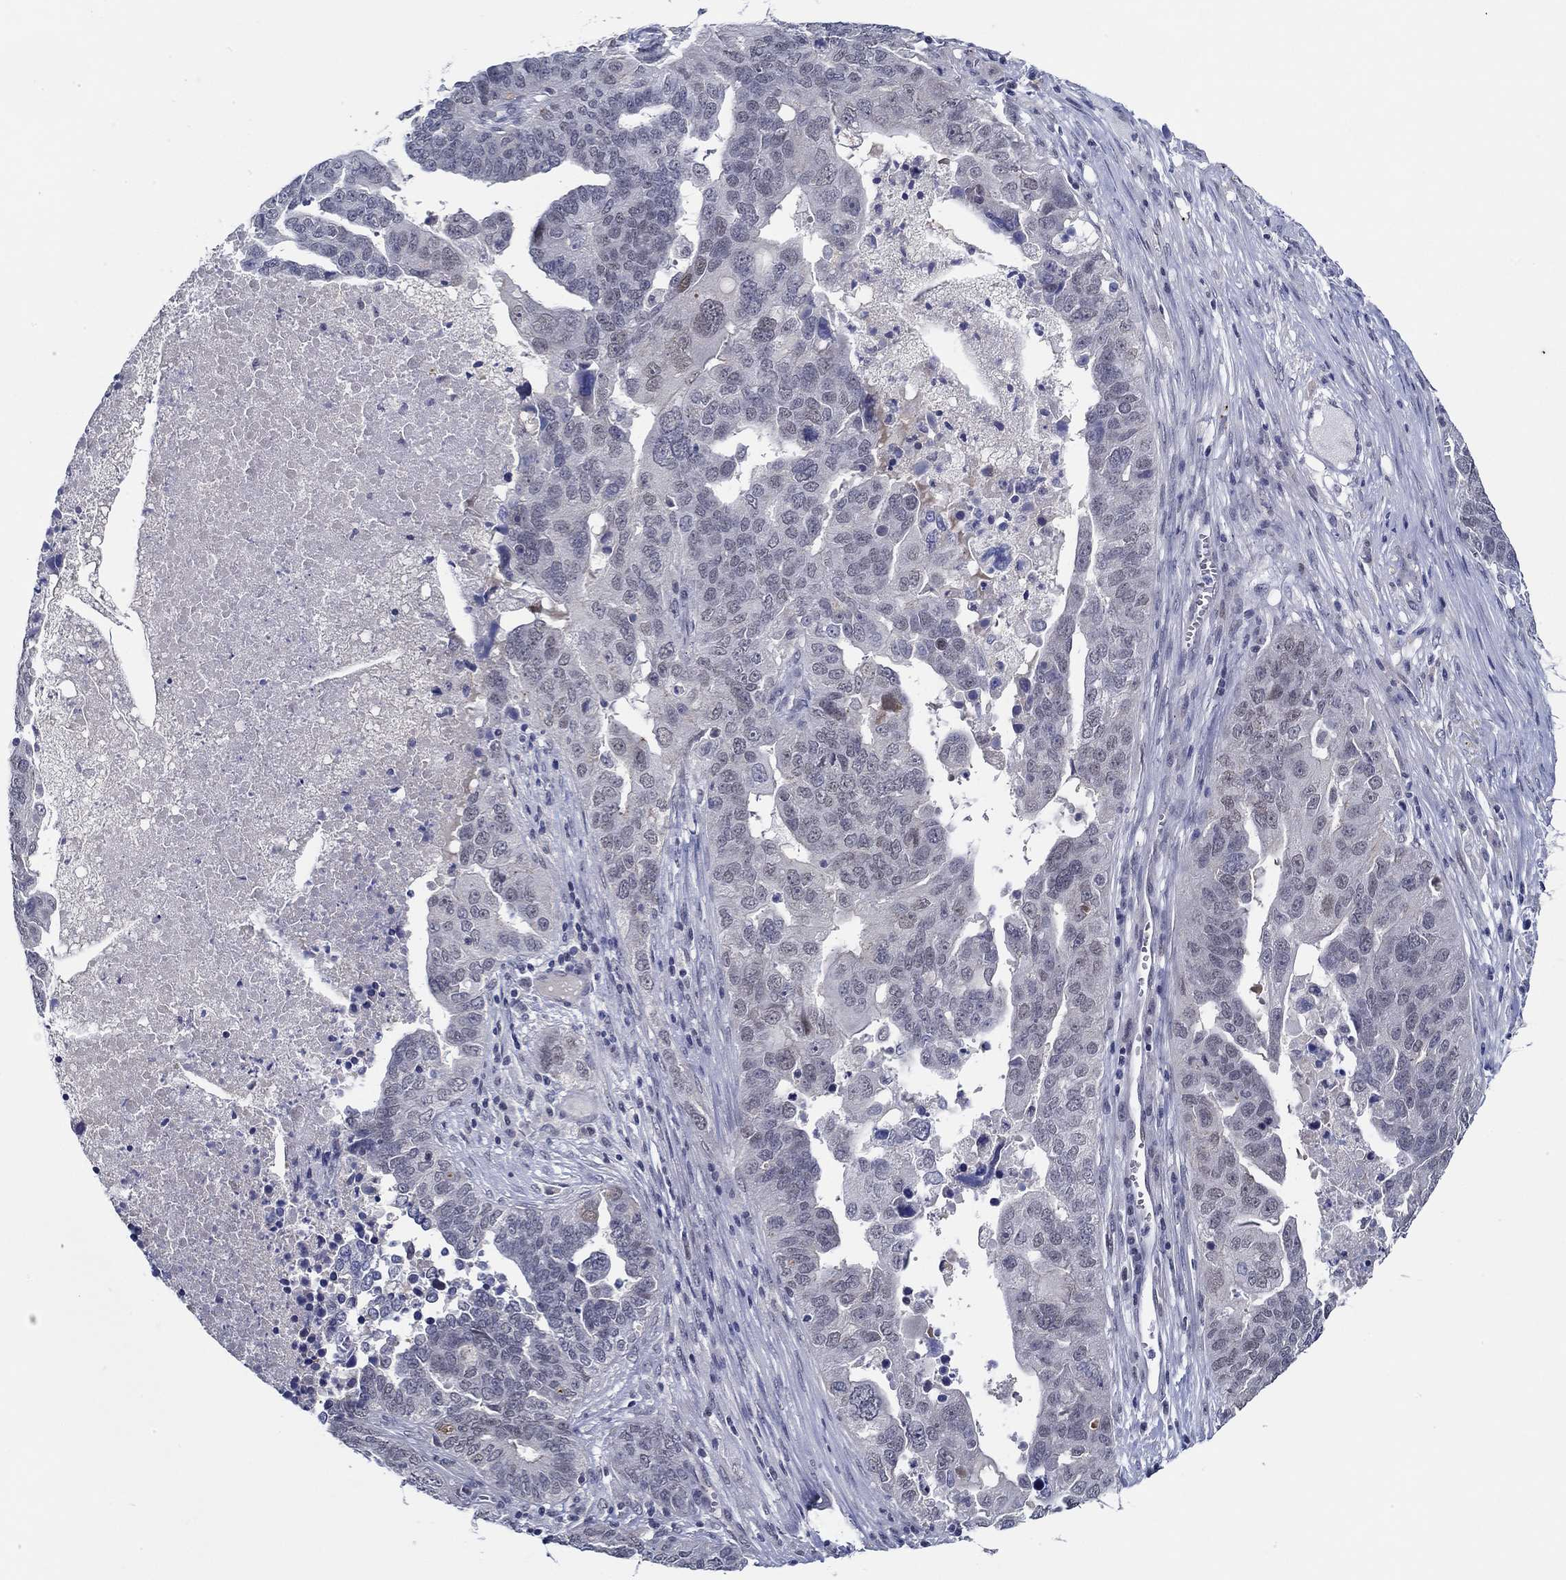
{"staining": {"intensity": "negative", "quantity": "none", "location": "none"}, "tissue": "ovarian cancer", "cell_type": "Tumor cells", "image_type": "cancer", "snomed": [{"axis": "morphology", "description": "Carcinoma, endometroid"}, {"axis": "topography", "description": "Soft tissue"}, {"axis": "topography", "description": "Ovary"}], "caption": "Human ovarian cancer stained for a protein using immunohistochemistry (IHC) shows no expression in tumor cells.", "gene": "SLC34A1", "patient": {"sex": "female", "age": 52}}